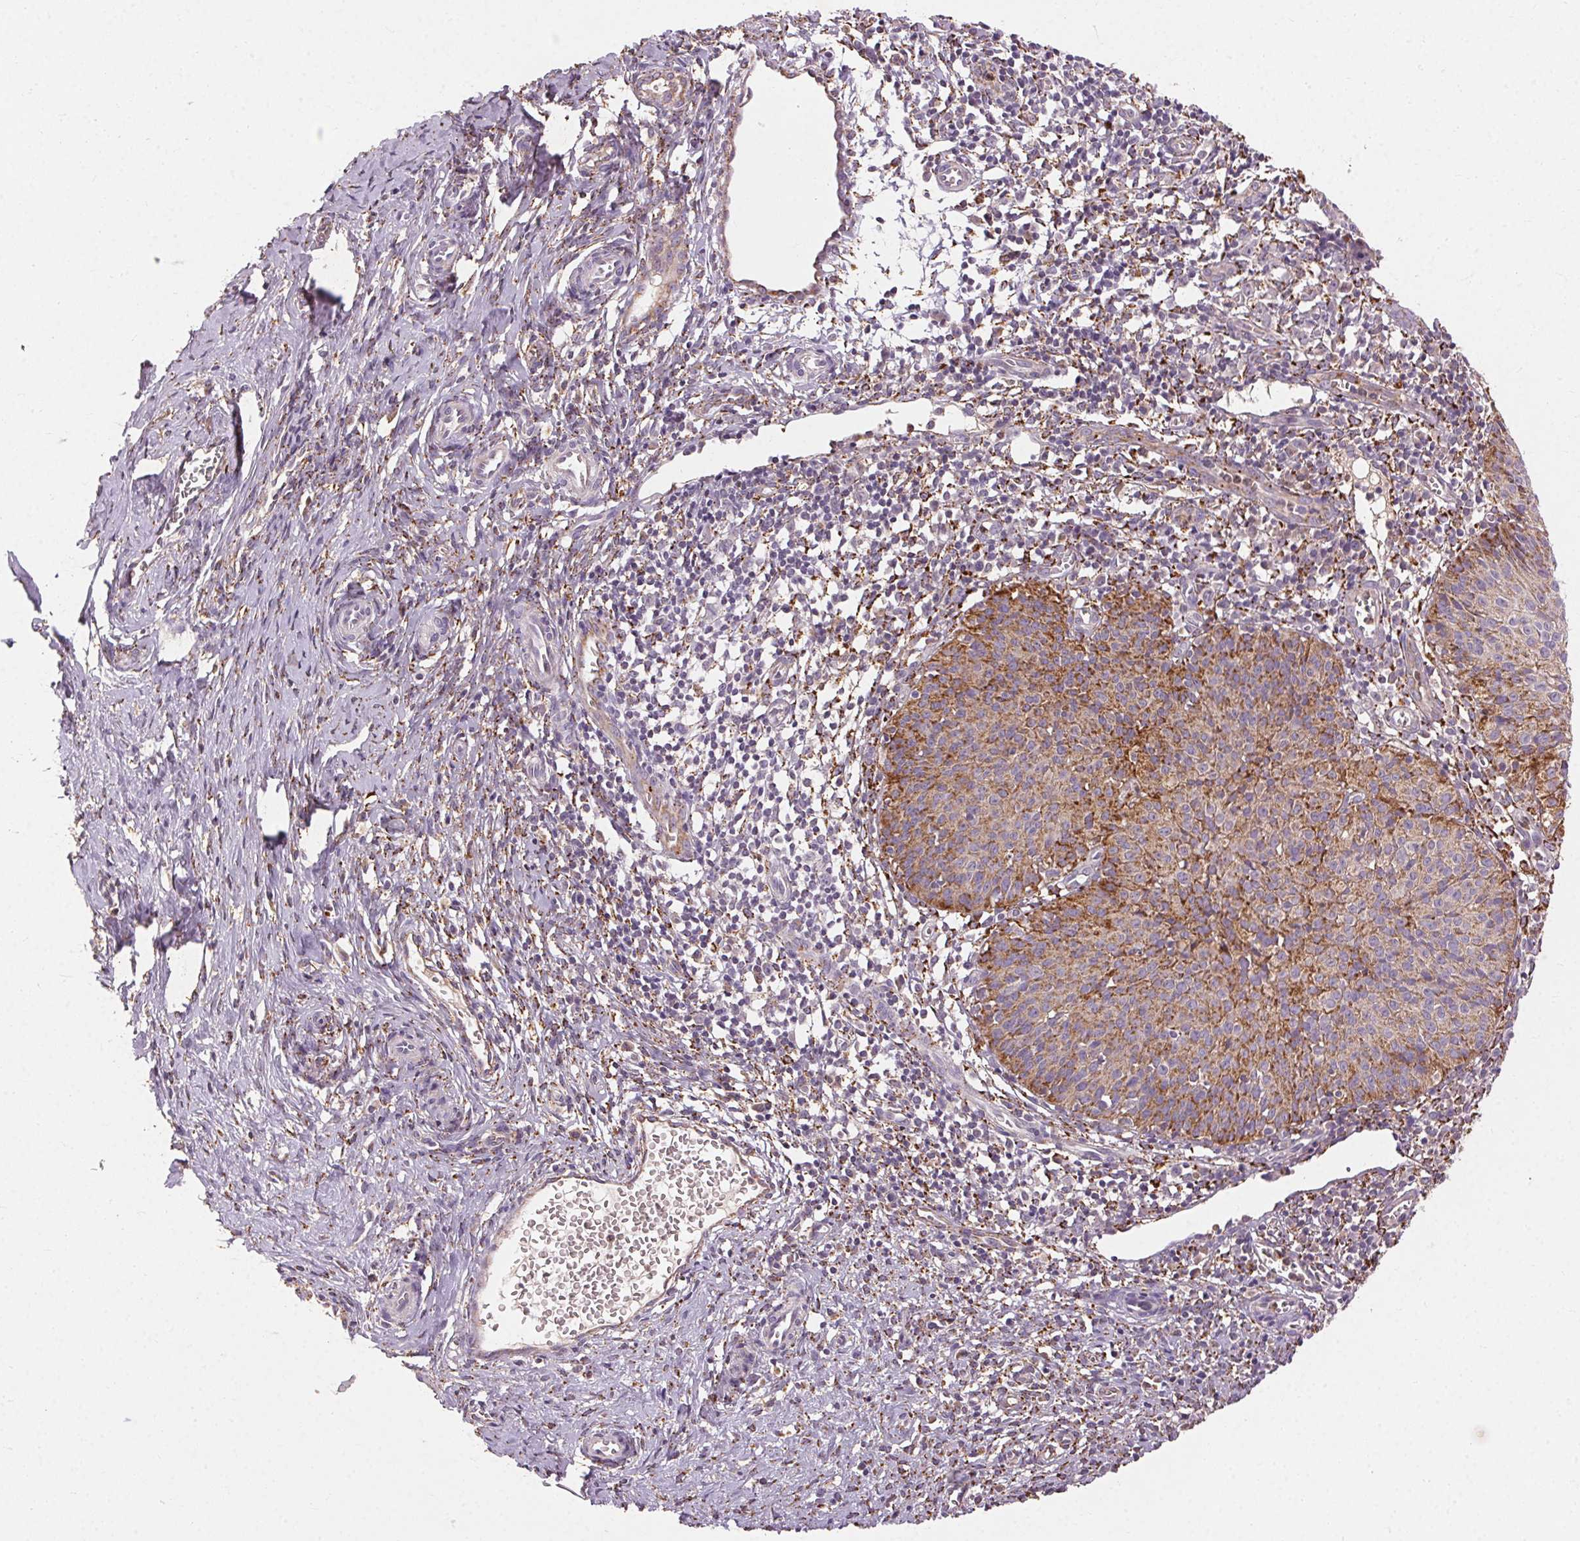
{"staining": {"intensity": "moderate", "quantity": "25%-75%", "location": "cytoplasmic/membranous"}, "tissue": "cervical cancer", "cell_type": "Tumor cells", "image_type": "cancer", "snomed": [{"axis": "morphology", "description": "Squamous cell carcinoma, NOS"}, {"axis": "topography", "description": "Cervix"}], "caption": "Approximately 25%-75% of tumor cells in human cervical cancer display moderate cytoplasmic/membranous protein expression as visualized by brown immunohistochemical staining.", "gene": "REP15", "patient": {"sex": "female", "age": 52}}